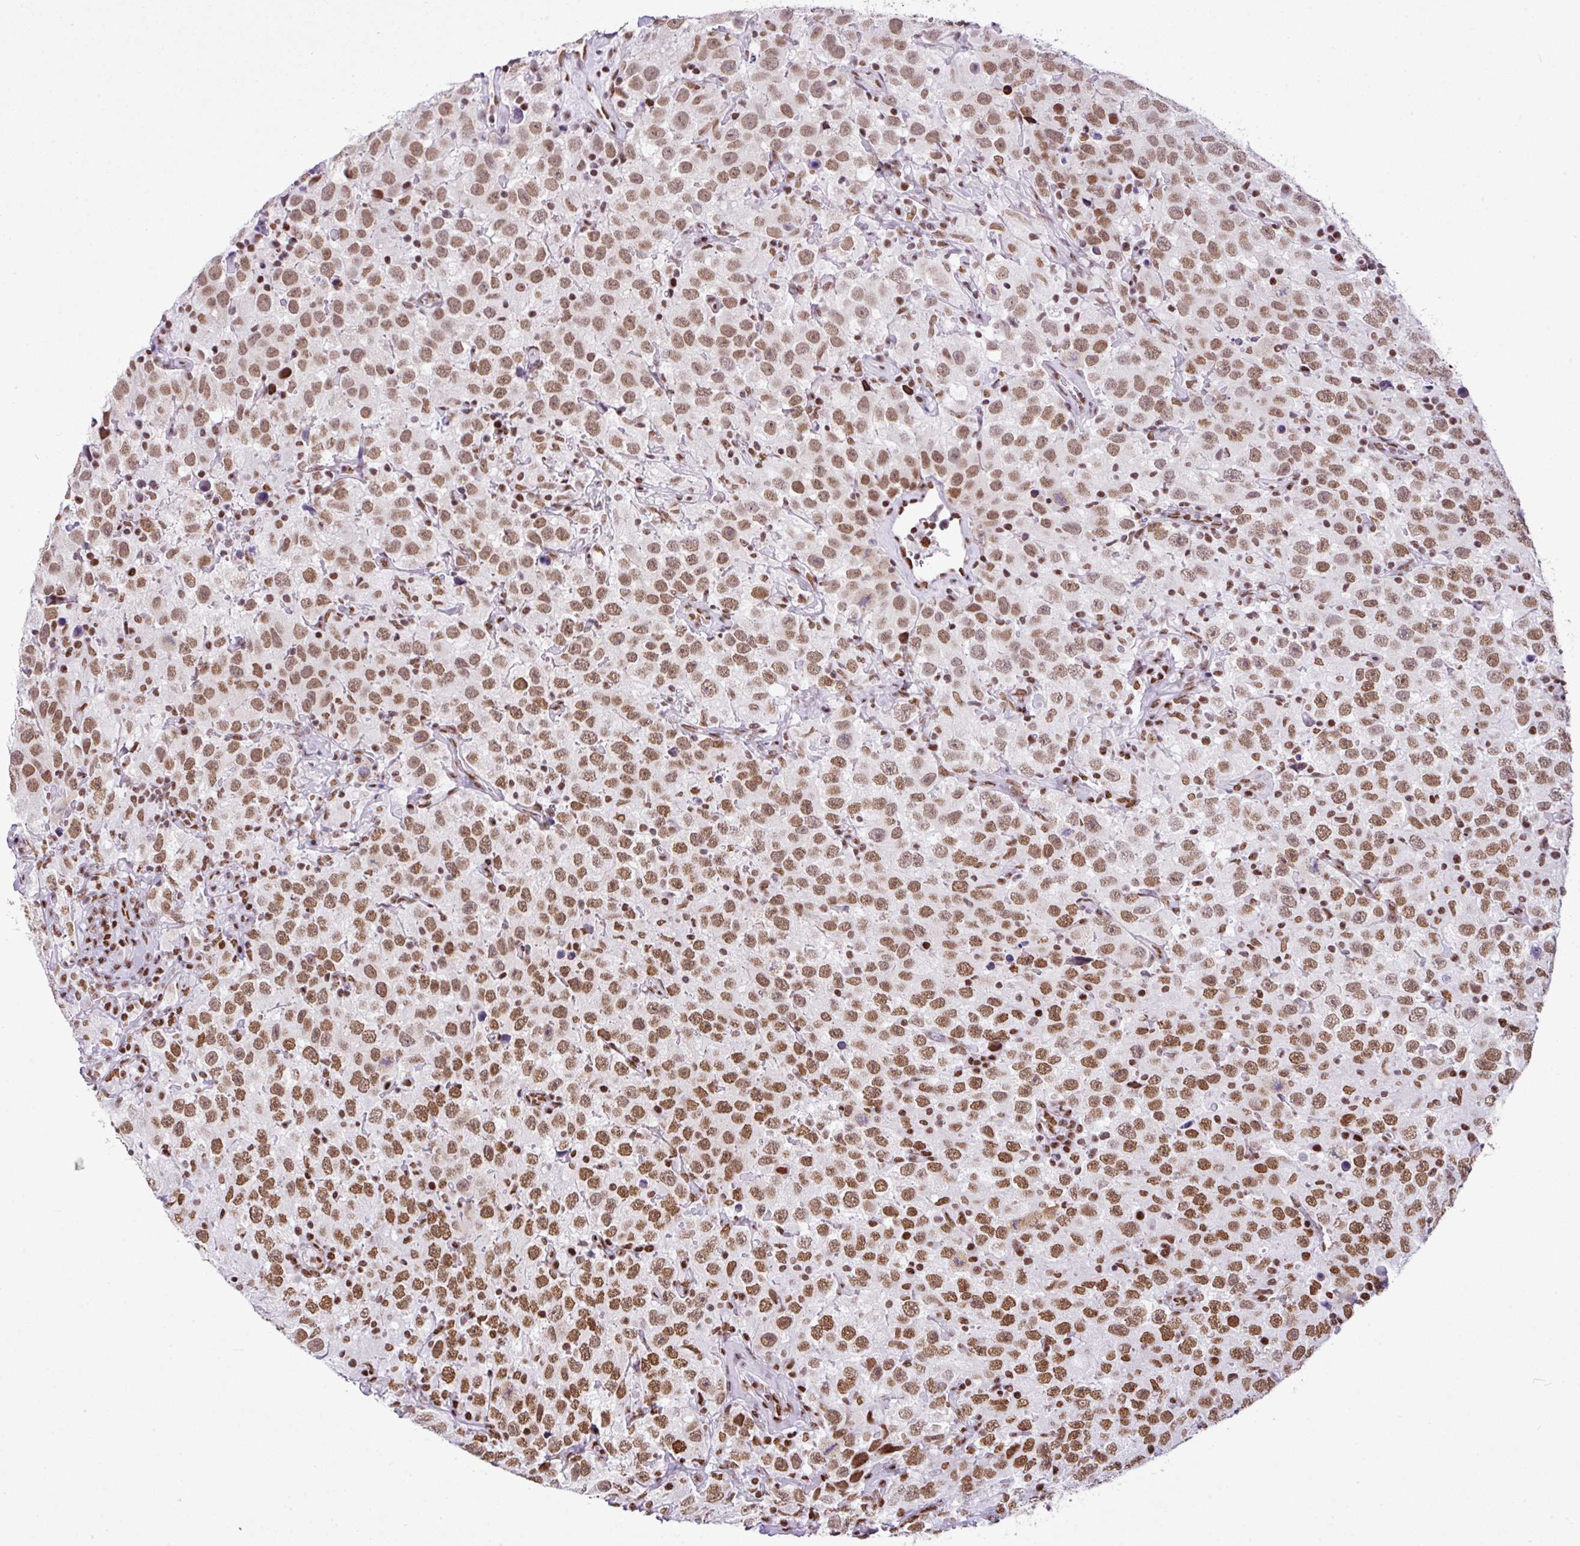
{"staining": {"intensity": "moderate", "quantity": ">75%", "location": "nuclear"}, "tissue": "testis cancer", "cell_type": "Tumor cells", "image_type": "cancer", "snomed": [{"axis": "morphology", "description": "Seminoma, NOS"}, {"axis": "topography", "description": "Testis"}], "caption": "Testis seminoma stained with DAB (3,3'-diaminobenzidine) immunohistochemistry displays medium levels of moderate nuclear expression in approximately >75% of tumor cells. (DAB = brown stain, brightfield microscopy at high magnification).", "gene": "RARG", "patient": {"sex": "male", "age": 41}}